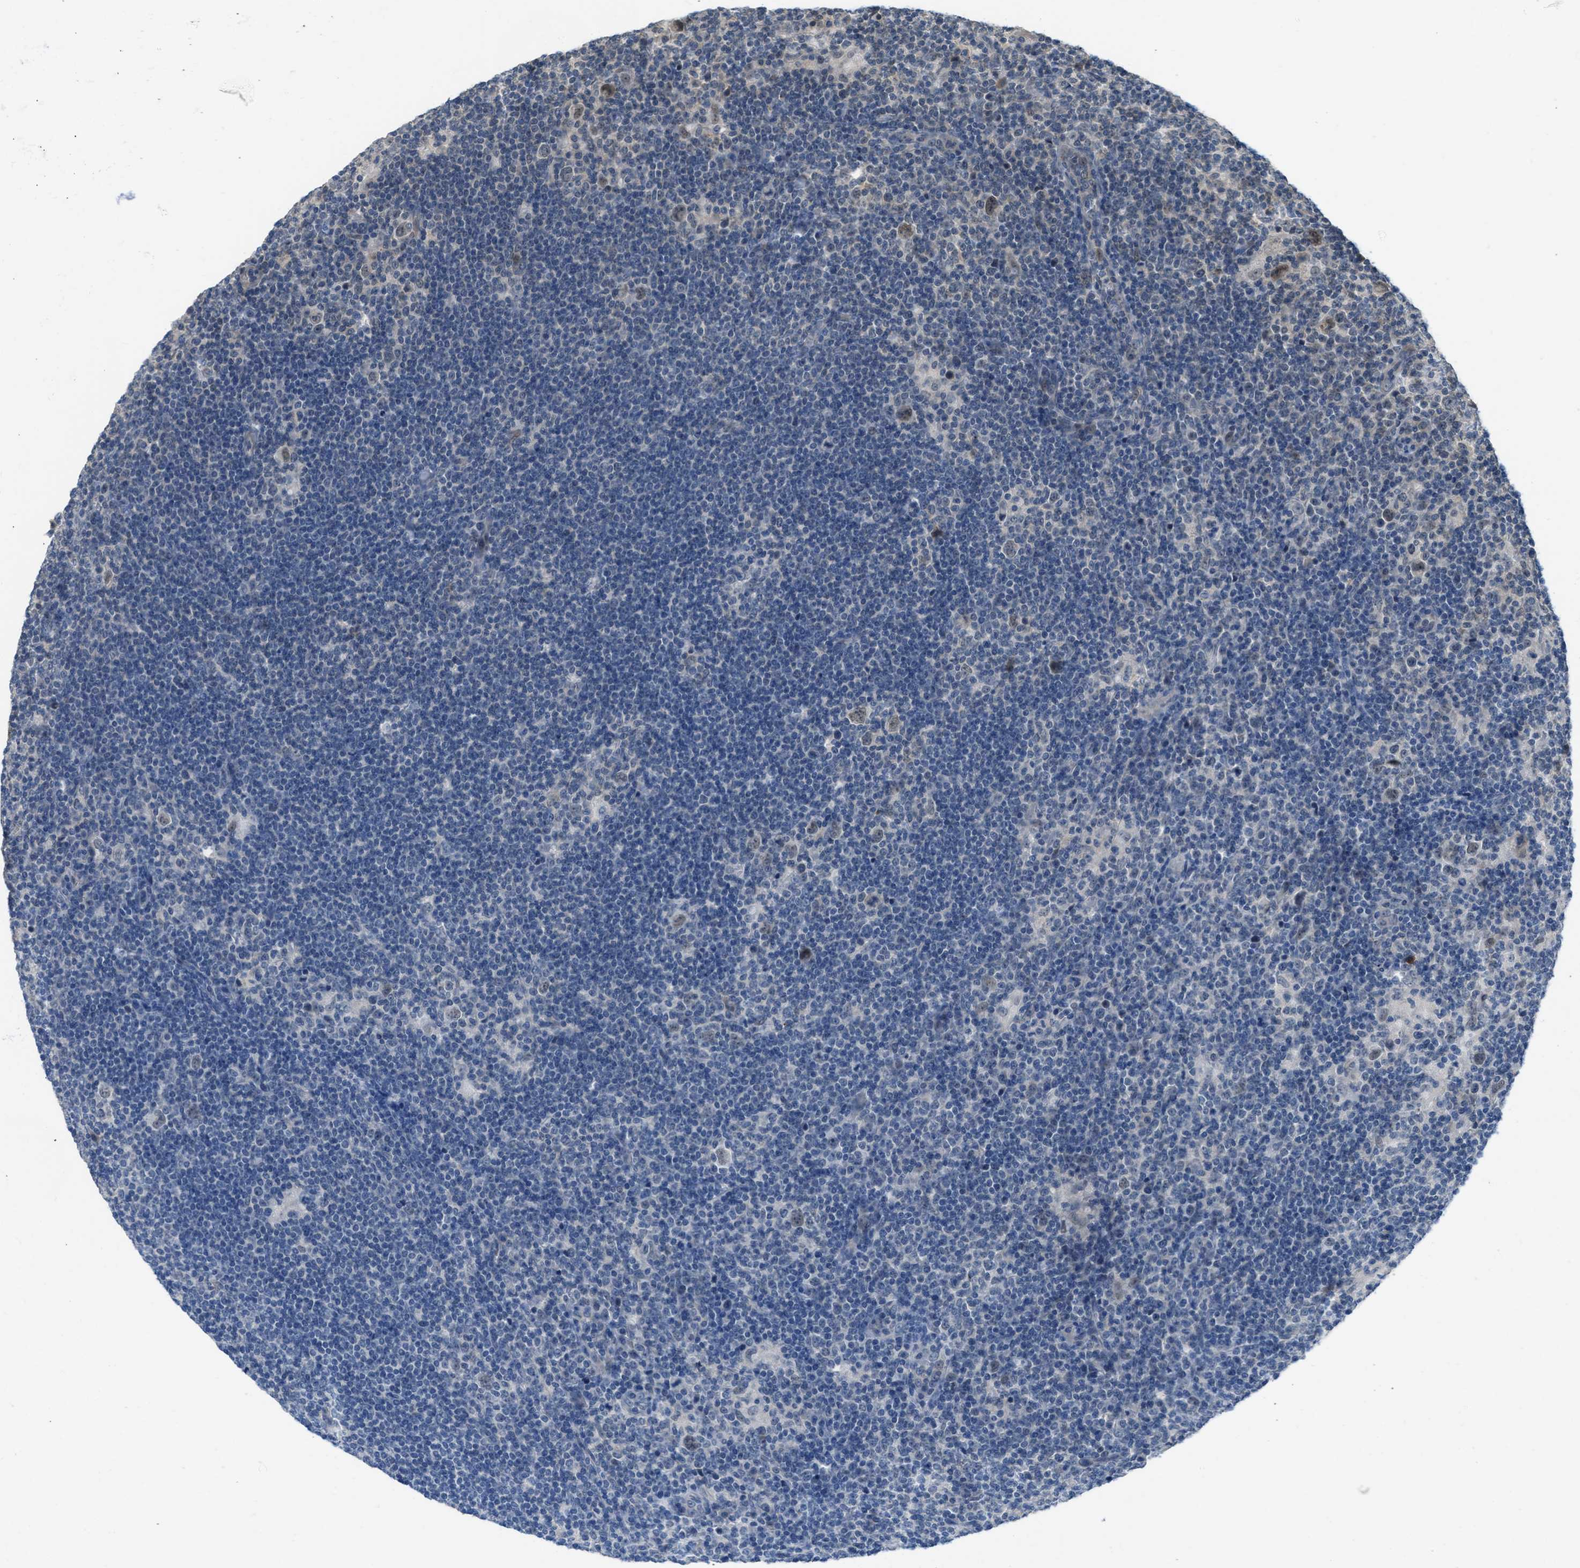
{"staining": {"intensity": "weak", "quantity": "<25%", "location": "nuclear"}, "tissue": "lymphoma", "cell_type": "Tumor cells", "image_type": "cancer", "snomed": [{"axis": "morphology", "description": "Hodgkin's disease, NOS"}, {"axis": "topography", "description": "Lymph node"}], "caption": "IHC histopathology image of neoplastic tissue: human Hodgkin's disease stained with DAB (3,3'-diaminobenzidine) reveals no significant protein staining in tumor cells. The staining is performed using DAB brown chromogen with nuclei counter-stained in using hematoxylin.", "gene": "TTBK2", "patient": {"sex": "female", "age": 57}}